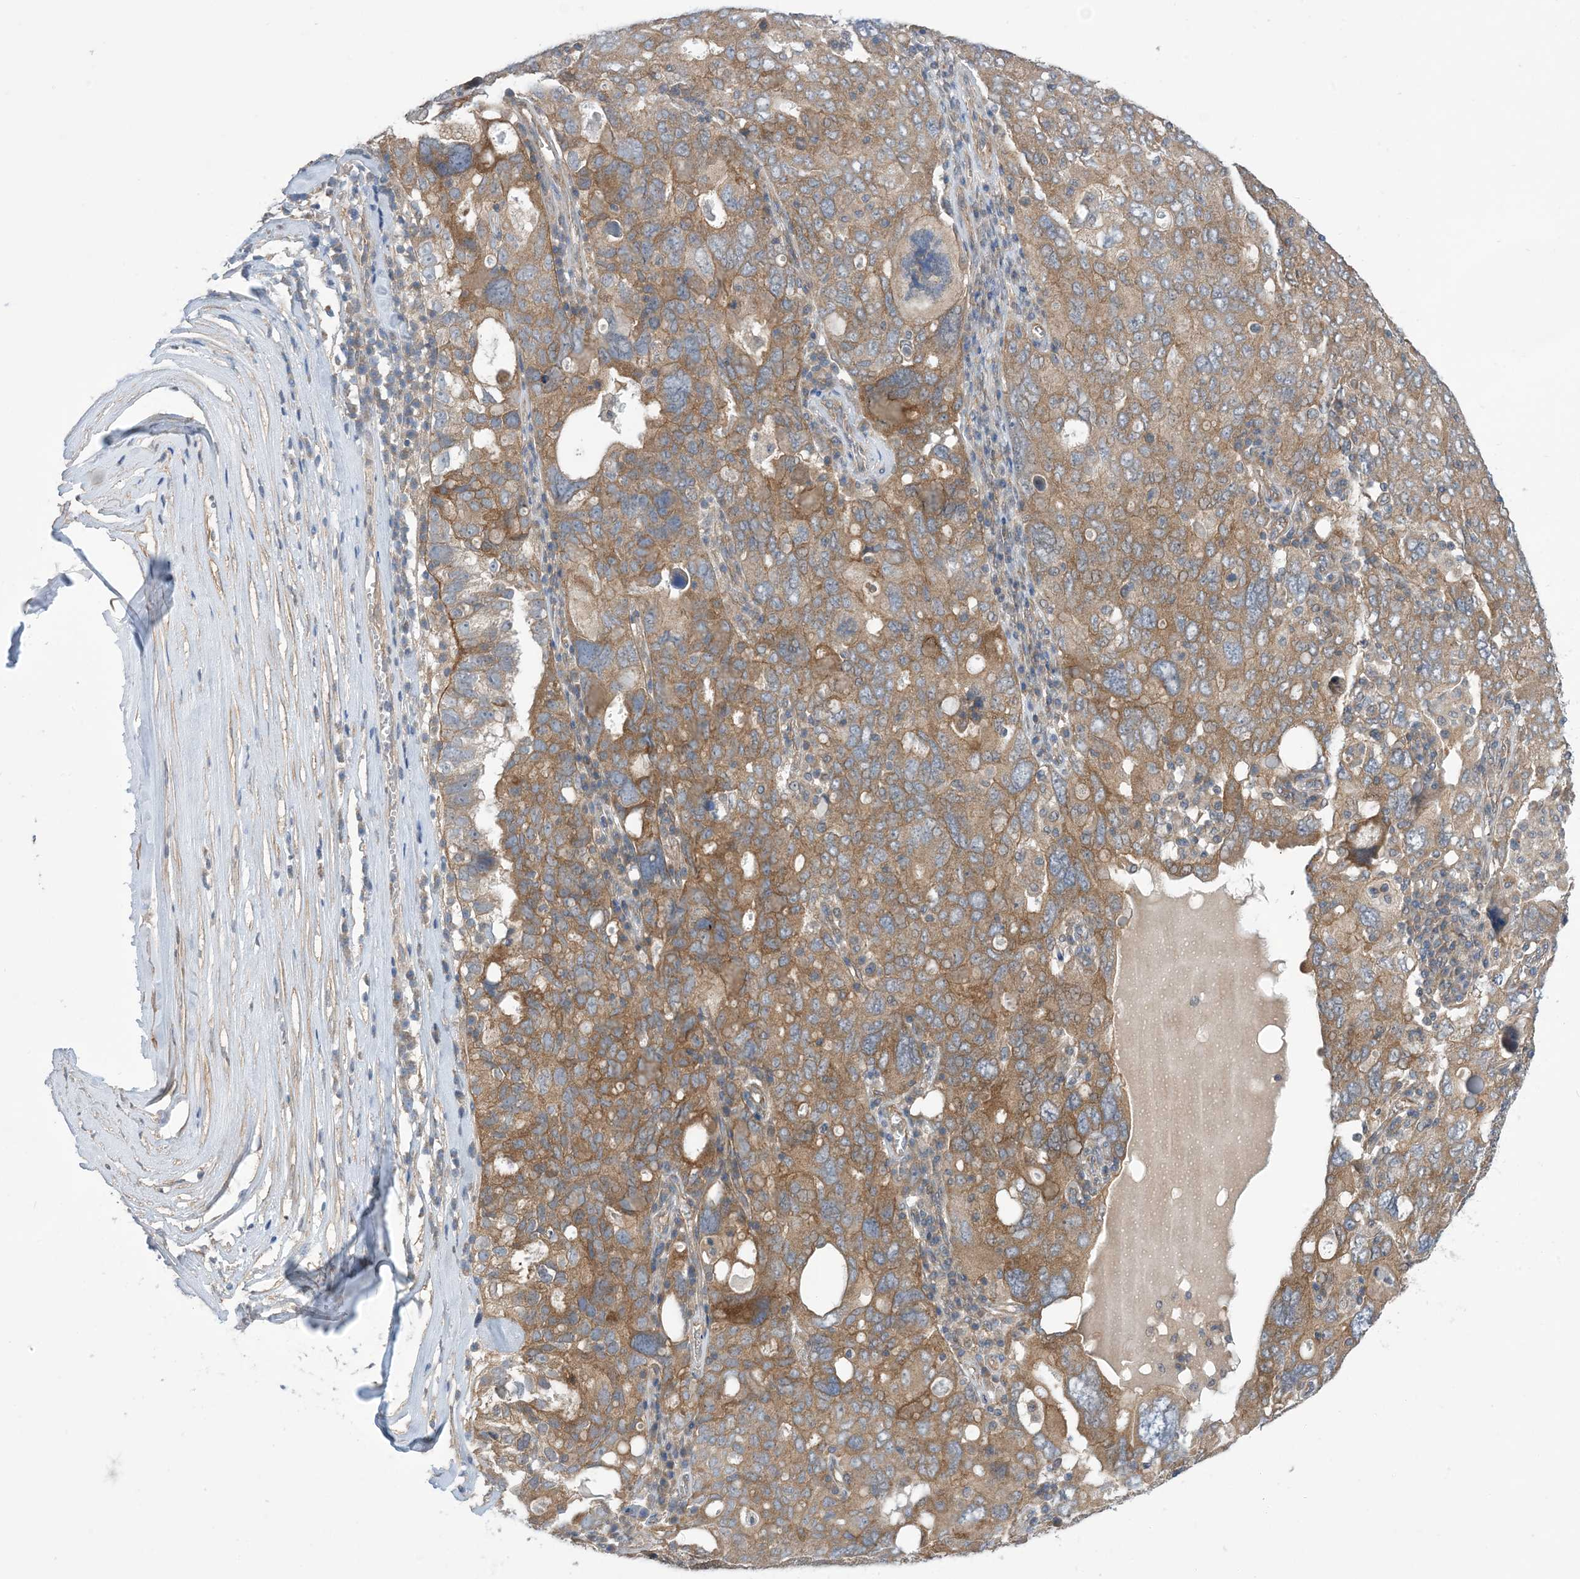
{"staining": {"intensity": "moderate", "quantity": ">75%", "location": "cytoplasmic/membranous"}, "tissue": "ovarian cancer", "cell_type": "Tumor cells", "image_type": "cancer", "snomed": [{"axis": "morphology", "description": "Carcinoma, endometroid"}, {"axis": "topography", "description": "Ovary"}], "caption": "Ovarian cancer (endometroid carcinoma) stained with DAB immunohistochemistry reveals medium levels of moderate cytoplasmic/membranous staining in approximately >75% of tumor cells. The protein is stained brown, and the nuclei are stained in blue (DAB (3,3'-diaminobenzidine) IHC with brightfield microscopy, high magnification).", "gene": "EHBP1", "patient": {"sex": "female", "age": 62}}